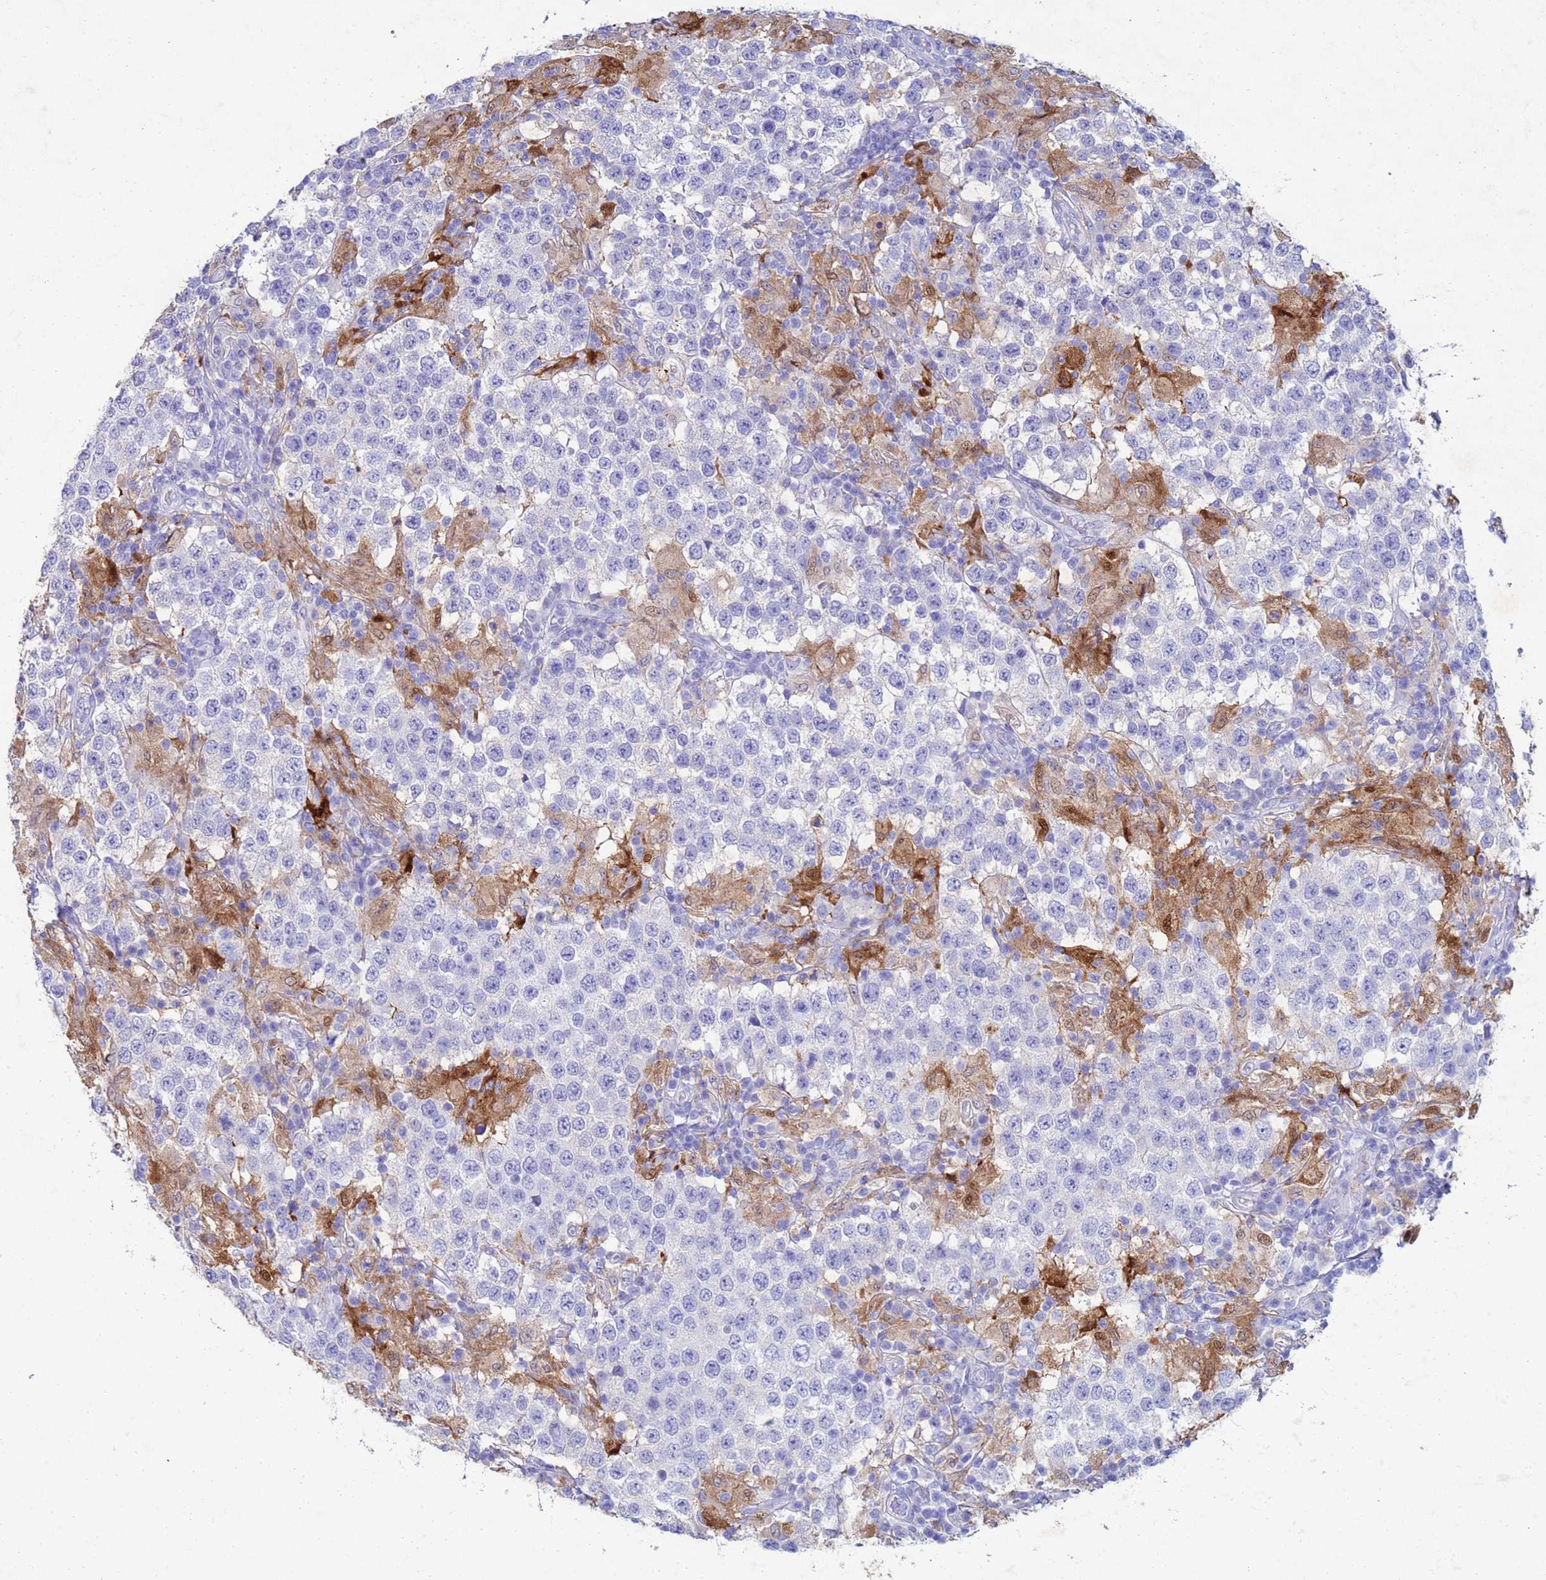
{"staining": {"intensity": "negative", "quantity": "none", "location": "none"}, "tissue": "testis cancer", "cell_type": "Tumor cells", "image_type": "cancer", "snomed": [{"axis": "morphology", "description": "Seminoma, NOS"}, {"axis": "morphology", "description": "Carcinoma, Embryonal, NOS"}, {"axis": "topography", "description": "Testis"}], "caption": "Histopathology image shows no significant protein expression in tumor cells of testis cancer. (Brightfield microscopy of DAB (3,3'-diaminobenzidine) immunohistochemistry (IHC) at high magnification).", "gene": "CSTB", "patient": {"sex": "male", "age": 41}}